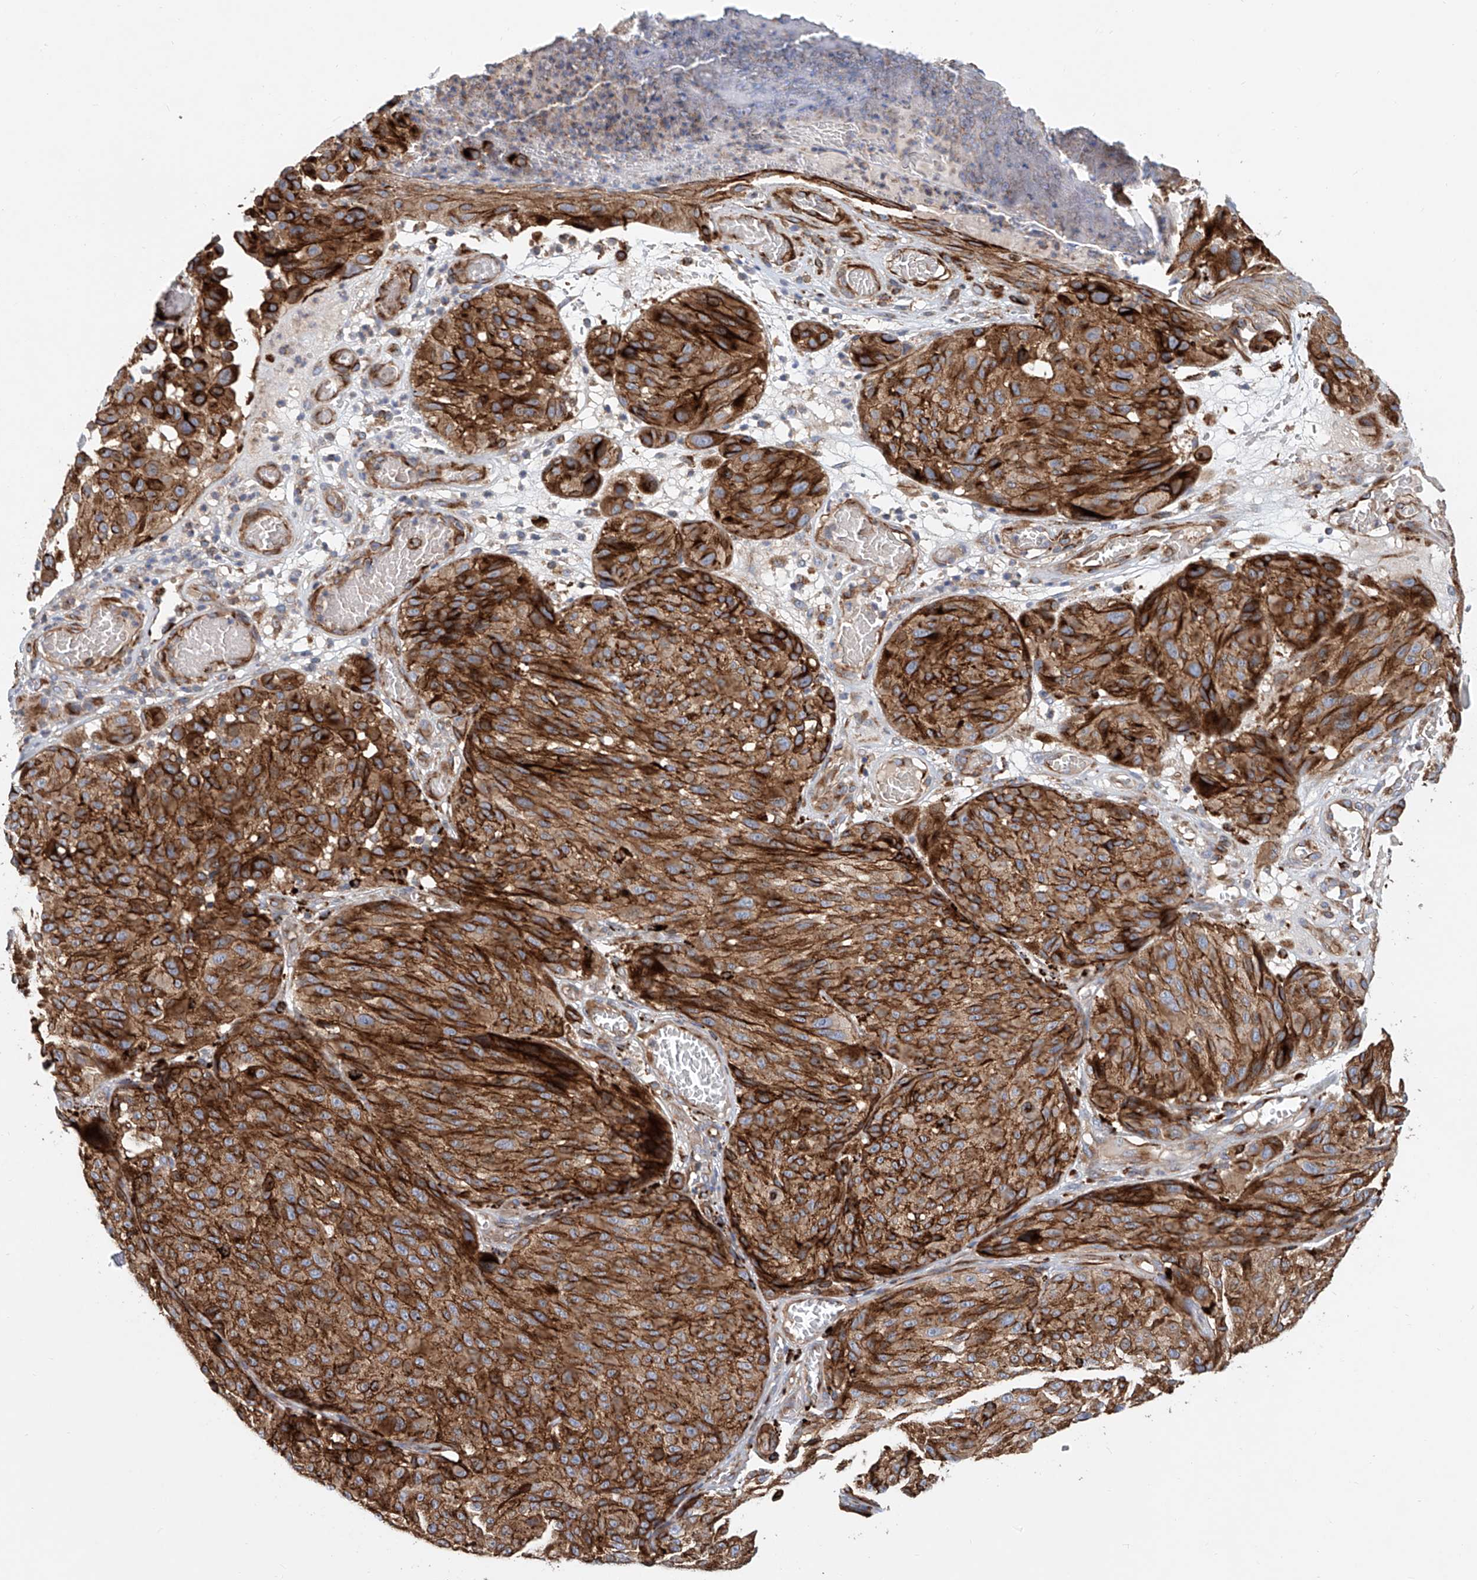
{"staining": {"intensity": "strong", "quantity": ">75%", "location": "cytoplasmic/membranous"}, "tissue": "melanoma", "cell_type": "Tumor cells", "image_type": "cancer", "snomed": [{"axis": "morphology", "description": "Malignant melanoma, NOS"}, {"axis": "topography", "description": "Skin"}], "caption": "Human melanoma stained with a protein marker shows strong staining in tumor cells.", "gene": "HGSNAT", "patient": {"sex": "male", "age": 83}}